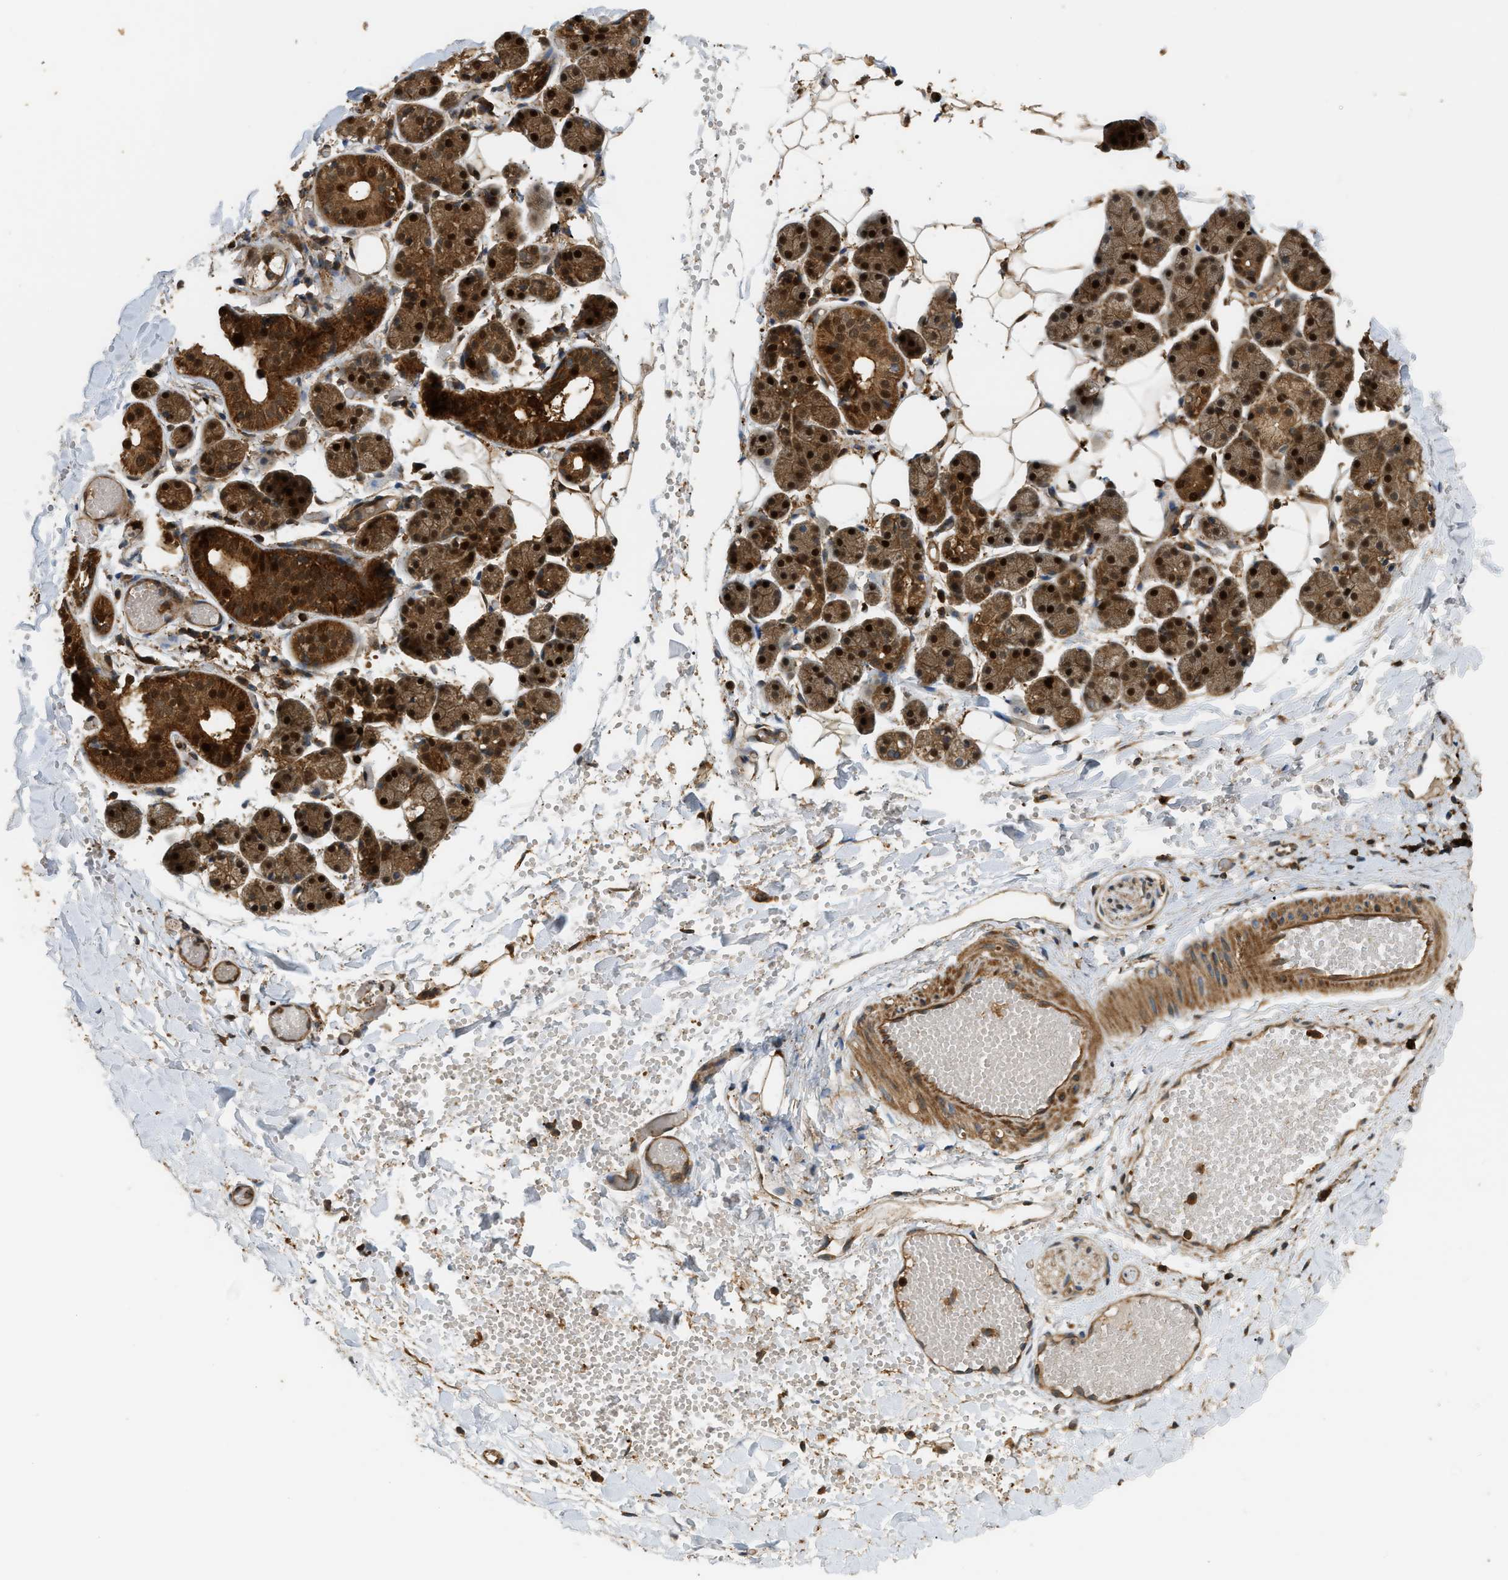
{"staining": {"intensity": "strong", "quantity": ">75%", "location": "cytoplasmic/membranous,nuclear"}, "tissue": "salivary gland", "cell_type": "Glandular cells", "image_type": "normal", "snomed": [{"axis": "morphology", "description": "Normal tissue, NOS"}, {"axis": "topography", "description": "Salivary gland"}], "caption": "Unremarkable salivary gland demonstrates strong cytoplasmic/membranous,nuclear positivity in approximately >75% of glandular cells, visualized by immunohistochemistry.", "gene": "ENSG00000282218", "patient": {"sex": "female", "age": 33}}